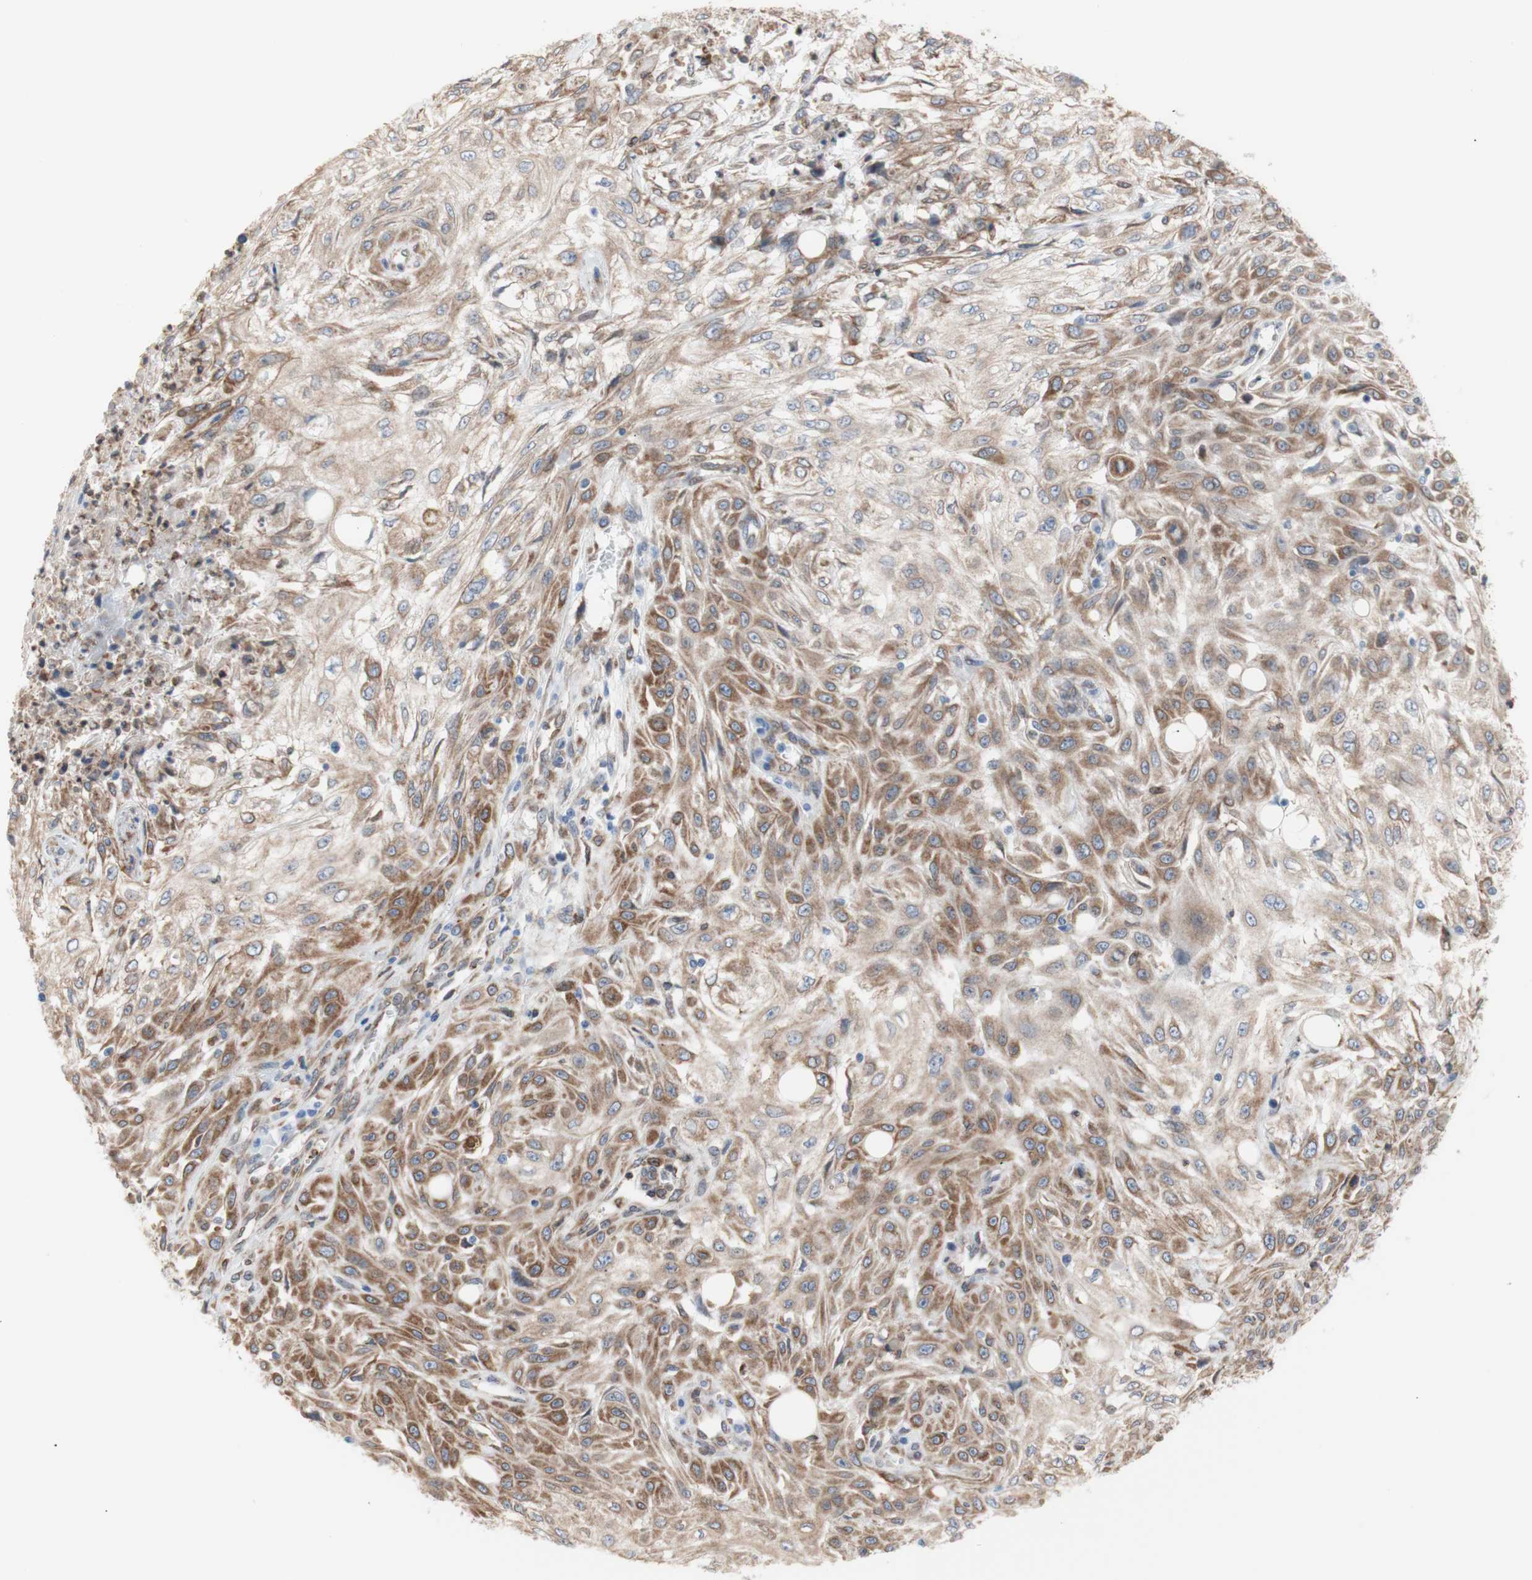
{"staining": {"intensity": "moderate", "quantity": ">75%", "location": "cytoplasmic/membranous"}, "tissue": "skin cancer", "cell_type": "Tumor cells", "image_type": "cancer", "snomed": [{"axis": "morphology", "description": "Squamous cell carcinoma, NOS"}, {"axis": "topography", "description": "Skin"}], "caption": "Immunohistochemical staining of squamous cell carcinoma (skin) reveals medium levels of moderate cytoplasmic/membranous protein staining in approximately >75% of tumor cells.", "gene": "ERLIN1", "patient": {"sex": "male", "age": 75}}